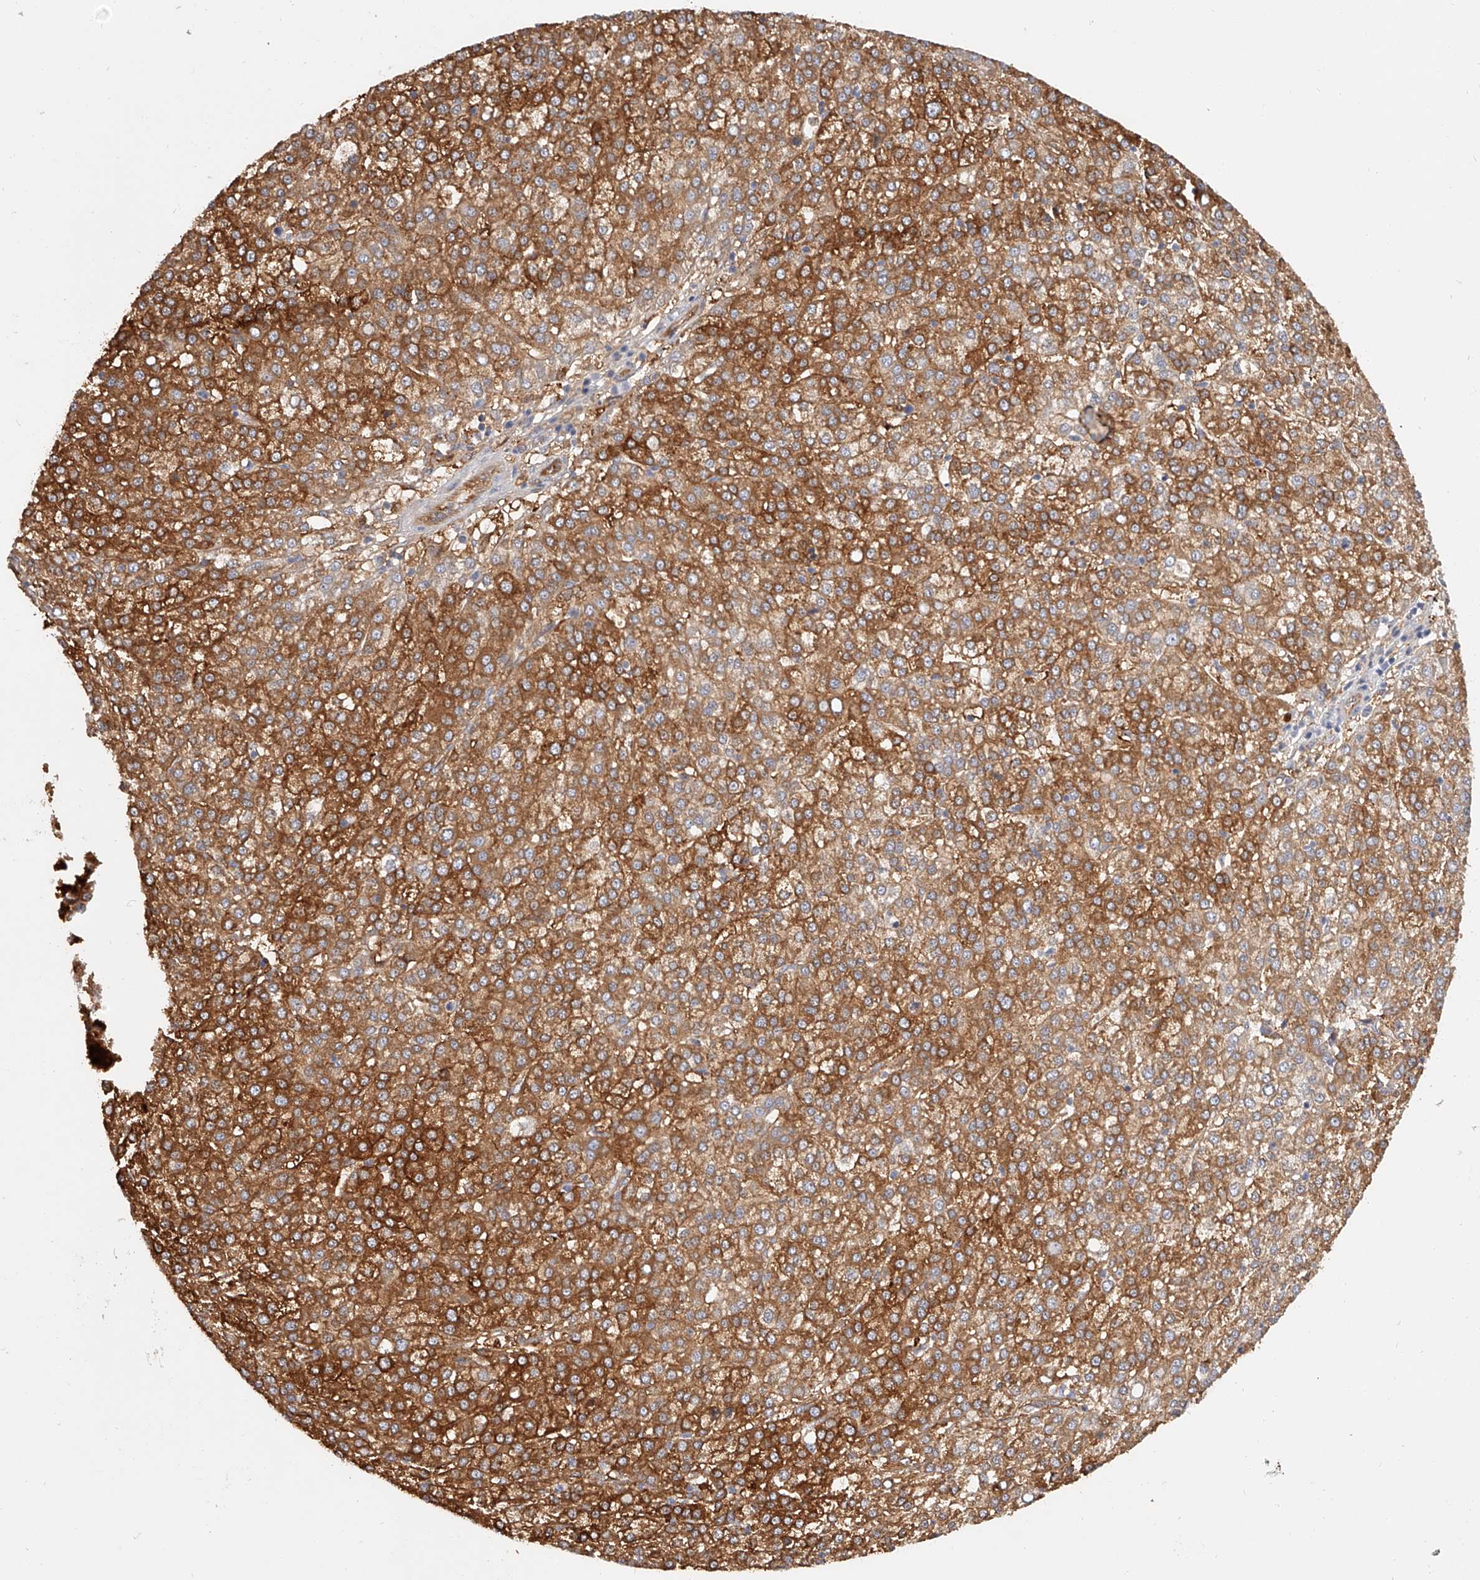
{"staining": {"intensity": "strong", "quantity": ">75%", "location": "cytoplasmic/membranous"}, "tissue": "liver cancer", "cell_type": "Tumor cells", "image_type": "cancer", "snomed": [{"axis": "morphology", "description": "Carcinoma, Hepatocellular, NOS"}, {"axis": "topography", "description": "Liver"}], "caption": "The image demonstrates immunohistochemical staining of liver hepatocellular carcinoma. There is strong cytoplasmic/membranous expression is identified in approximately >75% of tumor cells.", "gene": "LAP3", "patient": {"sex": "female", "age": 58}}